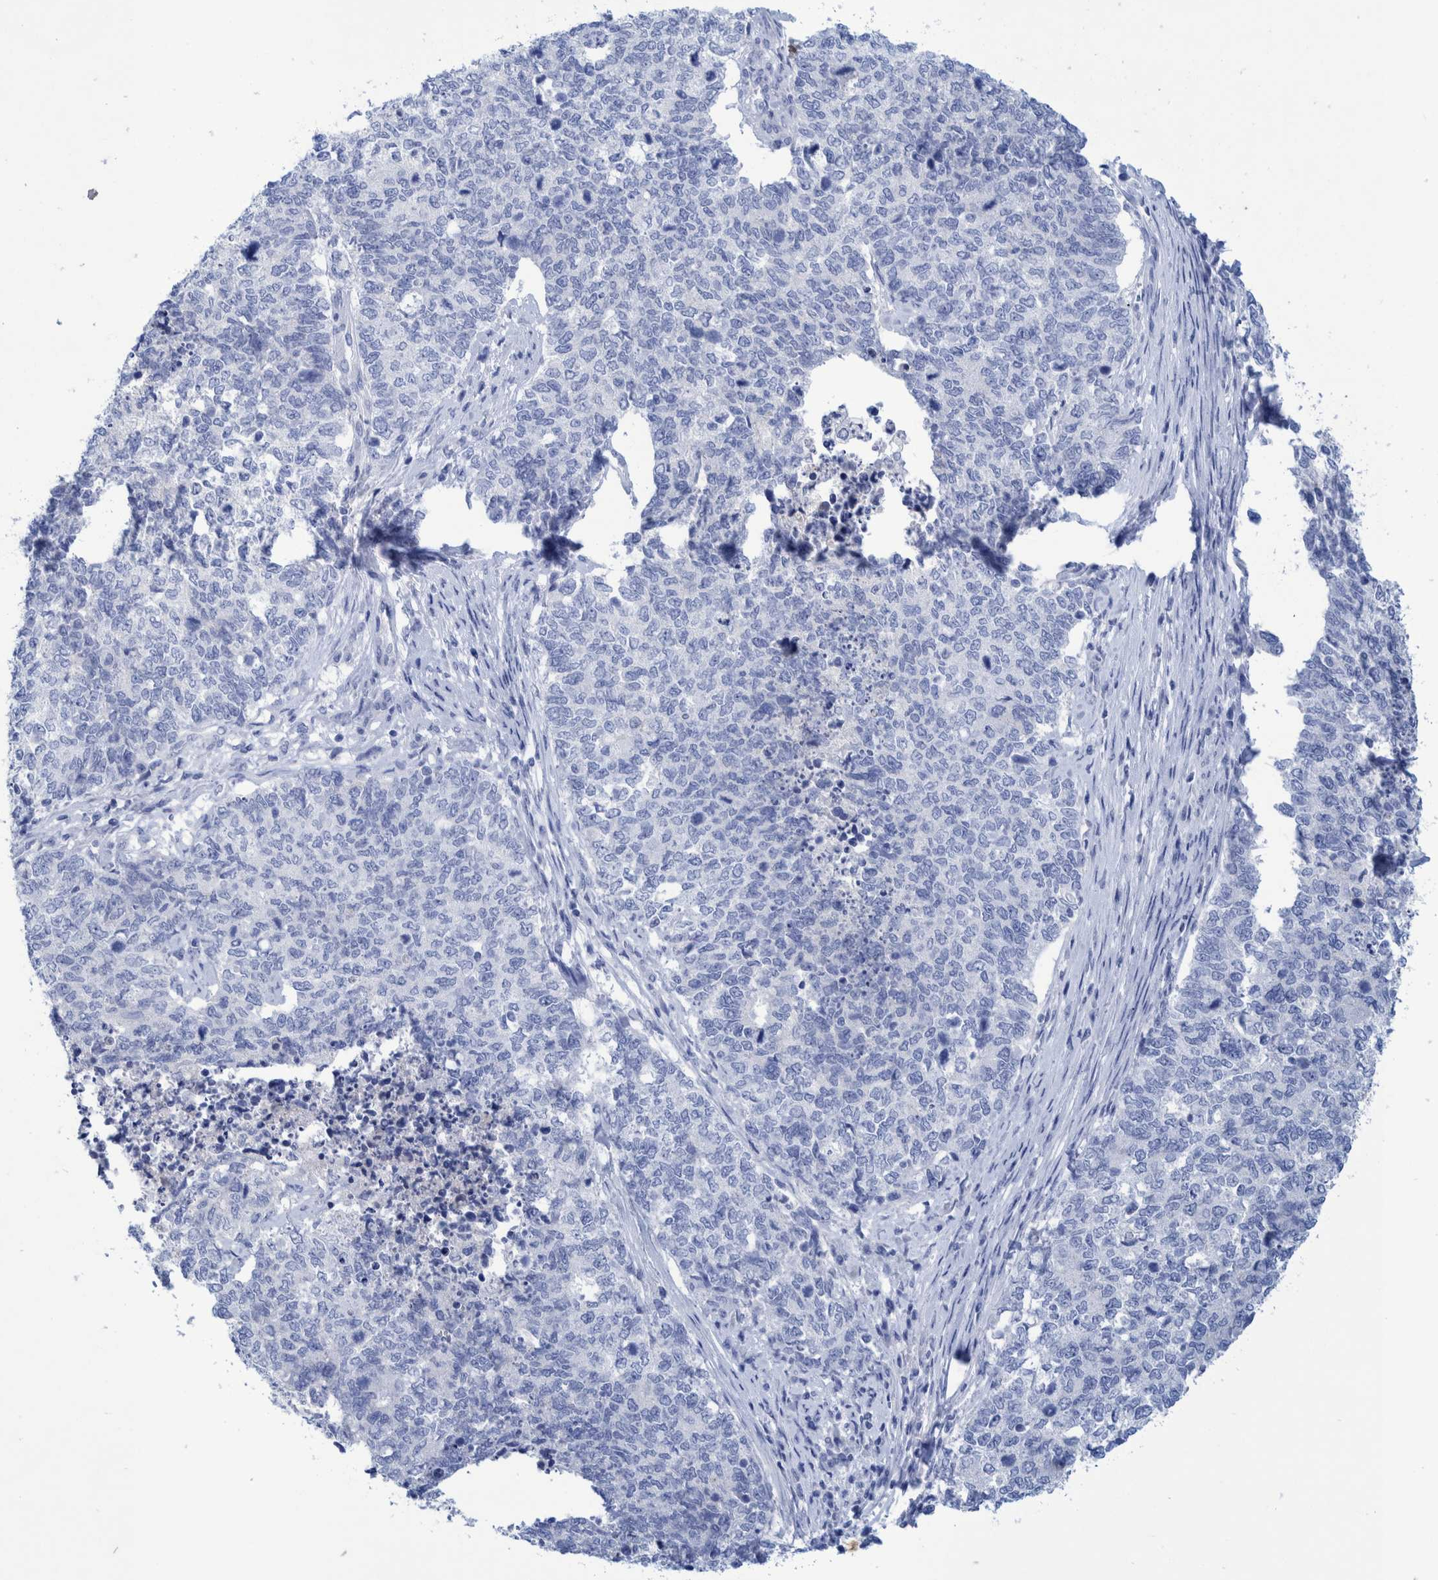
{"staining": {"intensity": "negative", "quantity": "none", "location": "none"}, "tissue": "cervical cancer", "cell_type": "Tumor cells", "image_type": "cancer", "snomed": [{"axis": "morphology", "description": "Squamous cell carcinoma, NOS"}, {"axis": "topography", "description": "Cervix"}], "caption": "Immunohistochemistry (IHC) micrograph of cervical squamous cell carcinoma stained for a protein (brown), which exhibits no staining in tumor cells.", "gene": "PERP", "patient": {"sex": "female", "age": 63}}